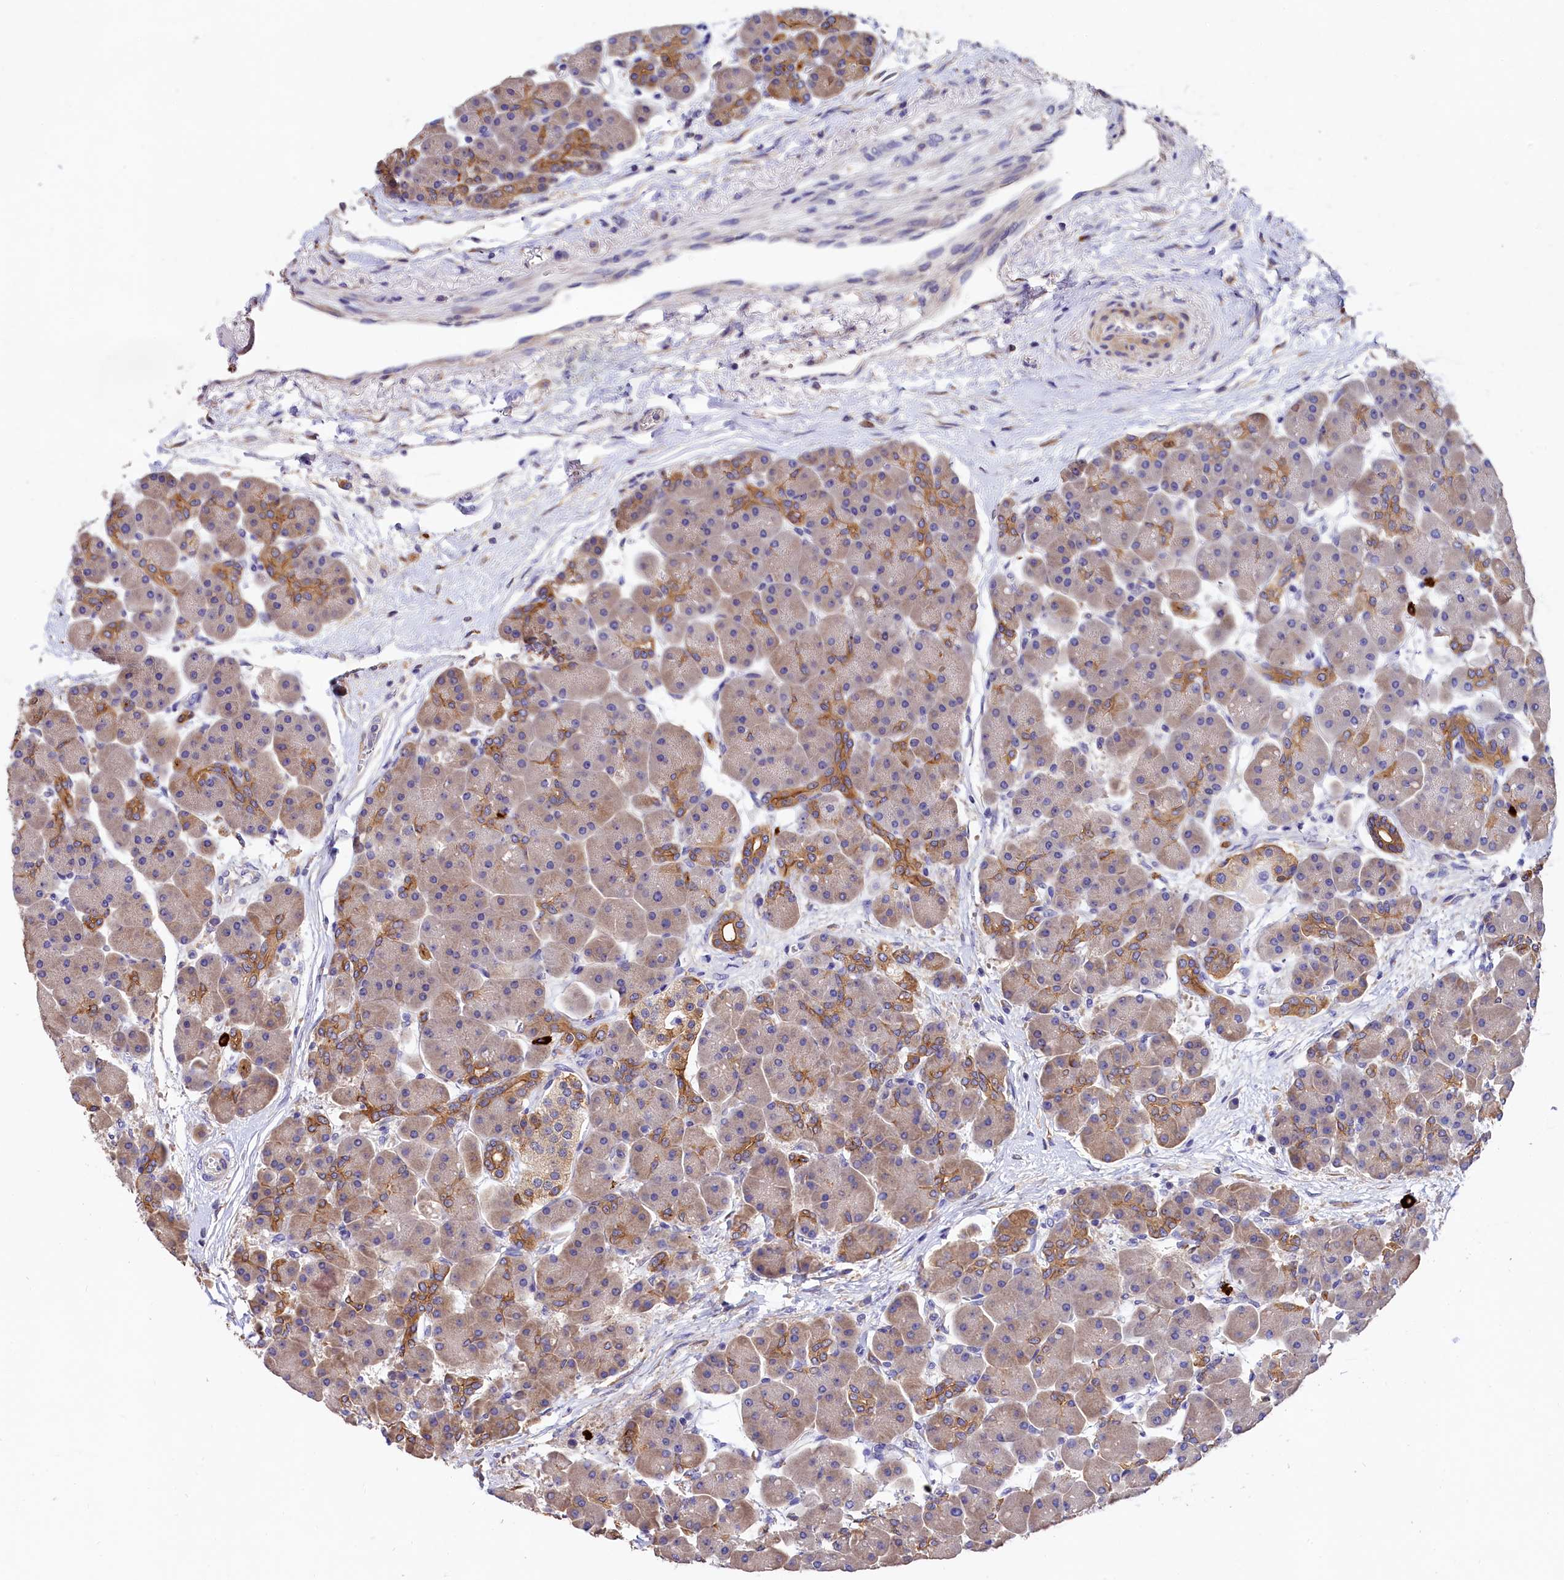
{"staining": {"intensity": "moderate", "quantity": "25%-75%", "location": "cytoplasmic/membranous"}, "tissue": "pancreas", "cell_type": "Exocrine glandular cells", "image_type": "normal", "snomed": [{"axis": "morphology", "description": "Normal tissue, NOS"}, {"axis": "topography", "description": "Pancreas"}], "caption": "This image demonstrates benign pancreas stained with immunohistochemistry (IHC) to label a protein in brown. The cytoplasmic/membranous of exocrine glandular cells show moderate positivity for the protein. Nuclei are counter-stained blue.", "gene": "EPS8L2", "patient": {"sex": "male", "age": 66}}